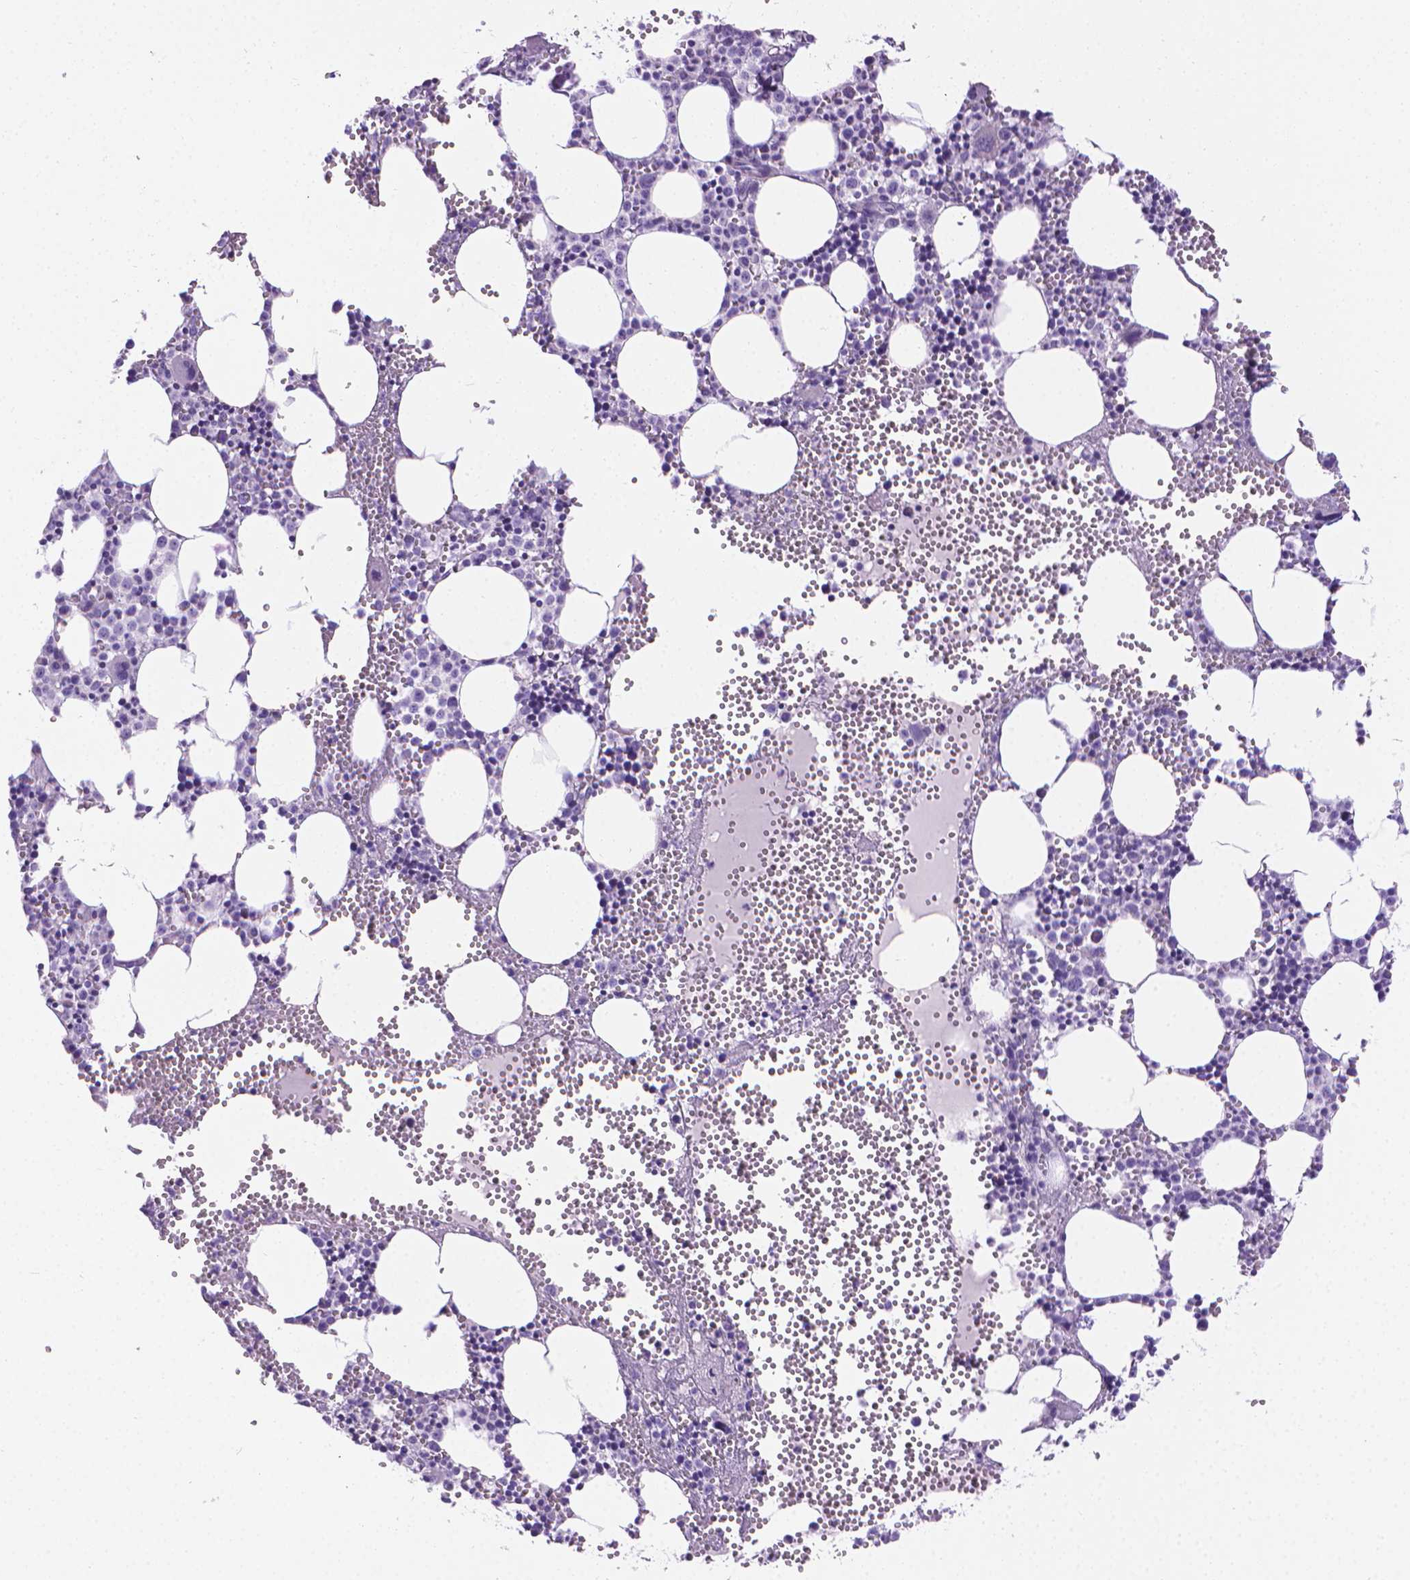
{"staining": {"intensity": "negative", "quantity": "none", "location": "none"}, "tissue": "bone marrow", "cell_type": "Hematopoietic cells", "image_type": "normal", "snomed": [{"axis": "morphology", "description": "Normal tissue, NOS"}, {"axis": "topography", "description": "Bone marrow"}], "caption": "Immunohistochemical staining of unremarkable bone marrow displays no significant positivity in hematopoietic cells.", "gene": "PNMA2", "patient": {"sex": "male", "age": 89}}